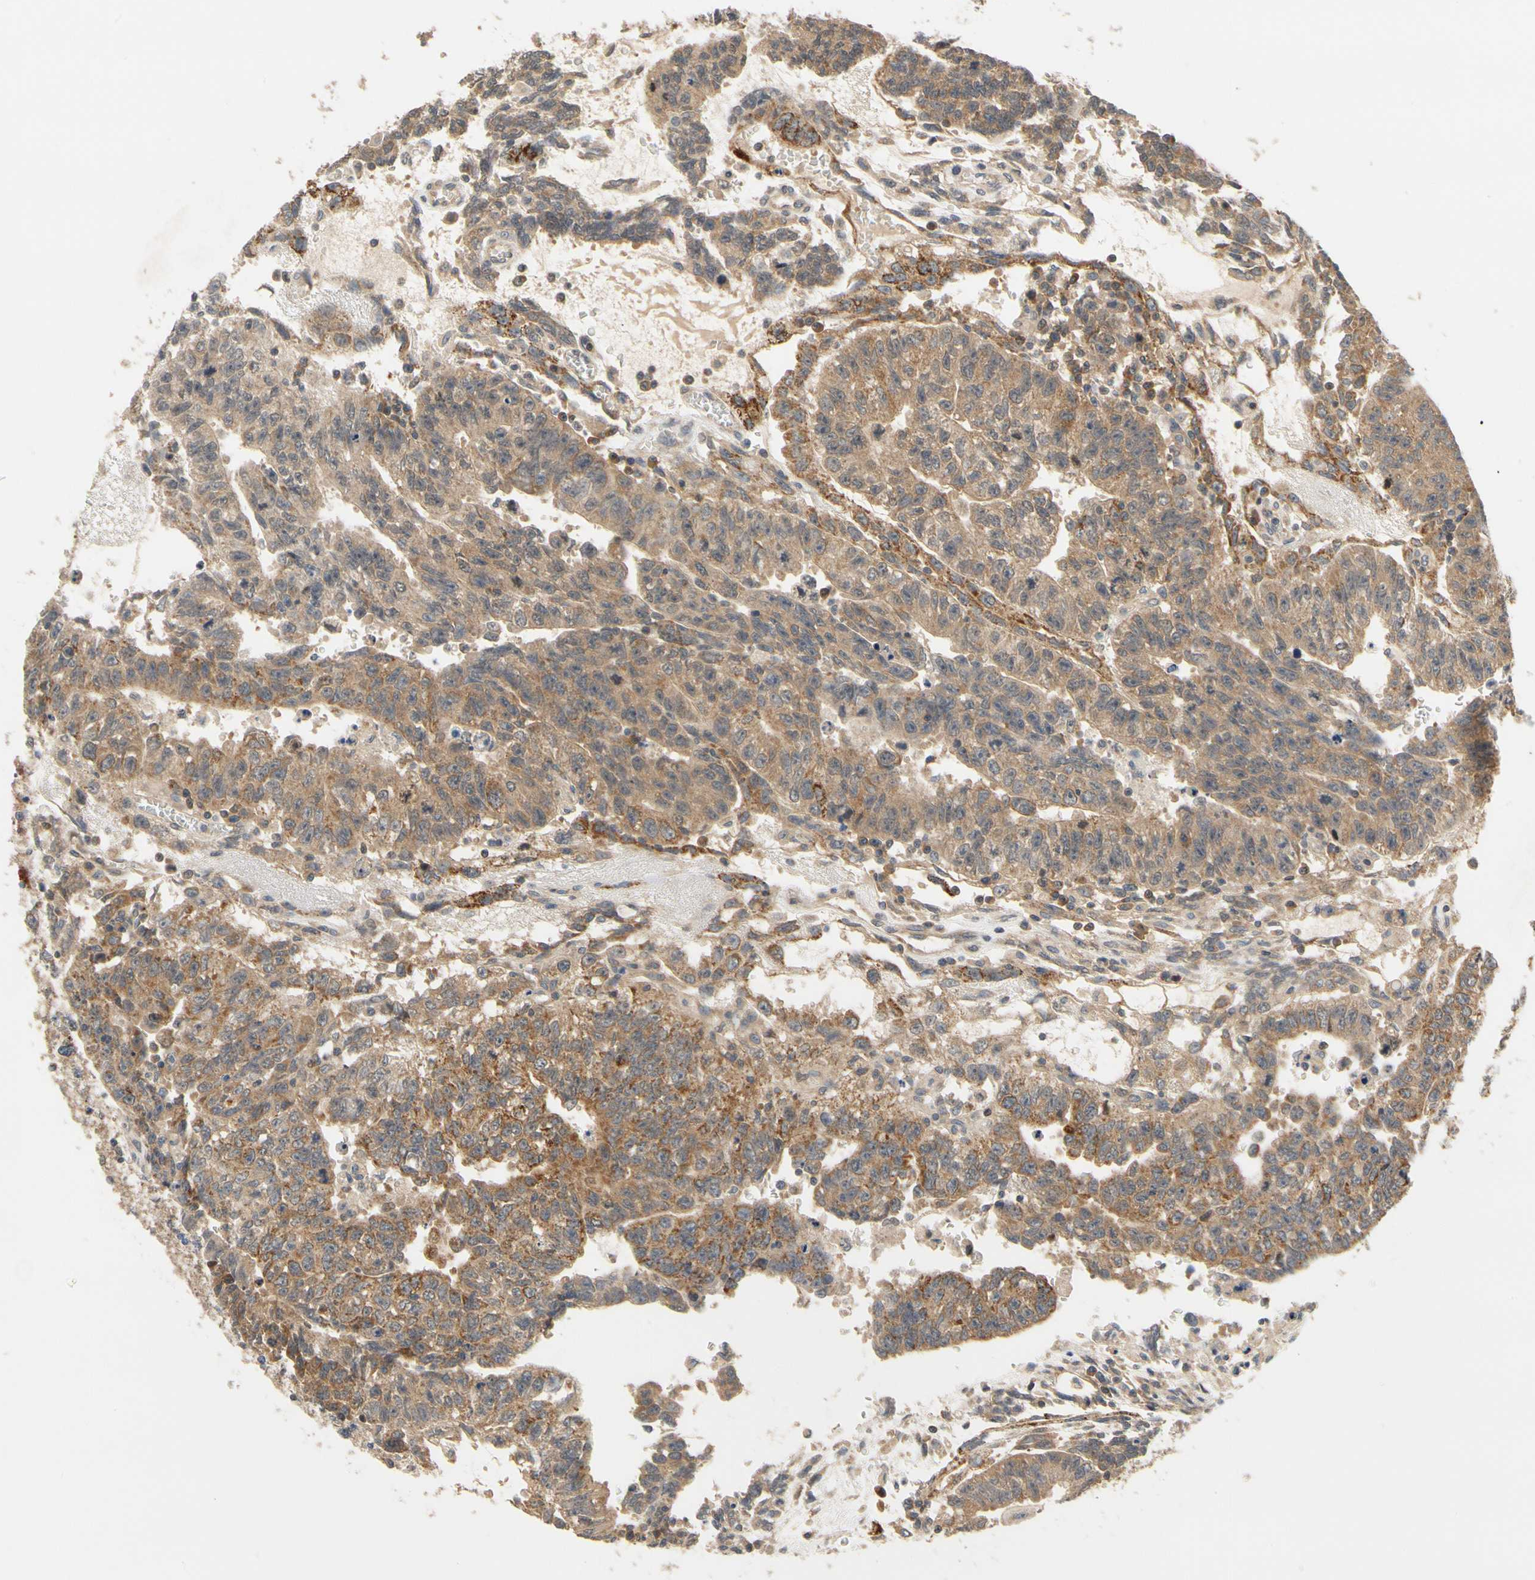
{"staining": {"intensity": "moderate", "quantity": ">75%", "location": "cytoplasmic/membranous"}, "tissue": "testis cancer", "cell_type": "Tumor cells", "image_type": "cancer", "snomed": [{"axis": "morphology", "description": "Seminoma, NOS"}, {"axis": "morphology", "description": "Carcinoma, Embryonal, NOS"}, {"axis": "topography", "description": "Testis"}], "caption": "Immunohistochemistry (IHC) staining of testis cancer (seminoma), which shows medium levels of moderate cytoplasmic/membranous positivity in approximately >75% of tumor cells indicating moderate cytoplasmic/membranous protein expression. The staining was performed using DAB (brown) for protein detection and nuclei were counterstained in hematoxylin (blue).", "gene": "ANKHD1", "patient": {"sex": "male", "age": 52}}